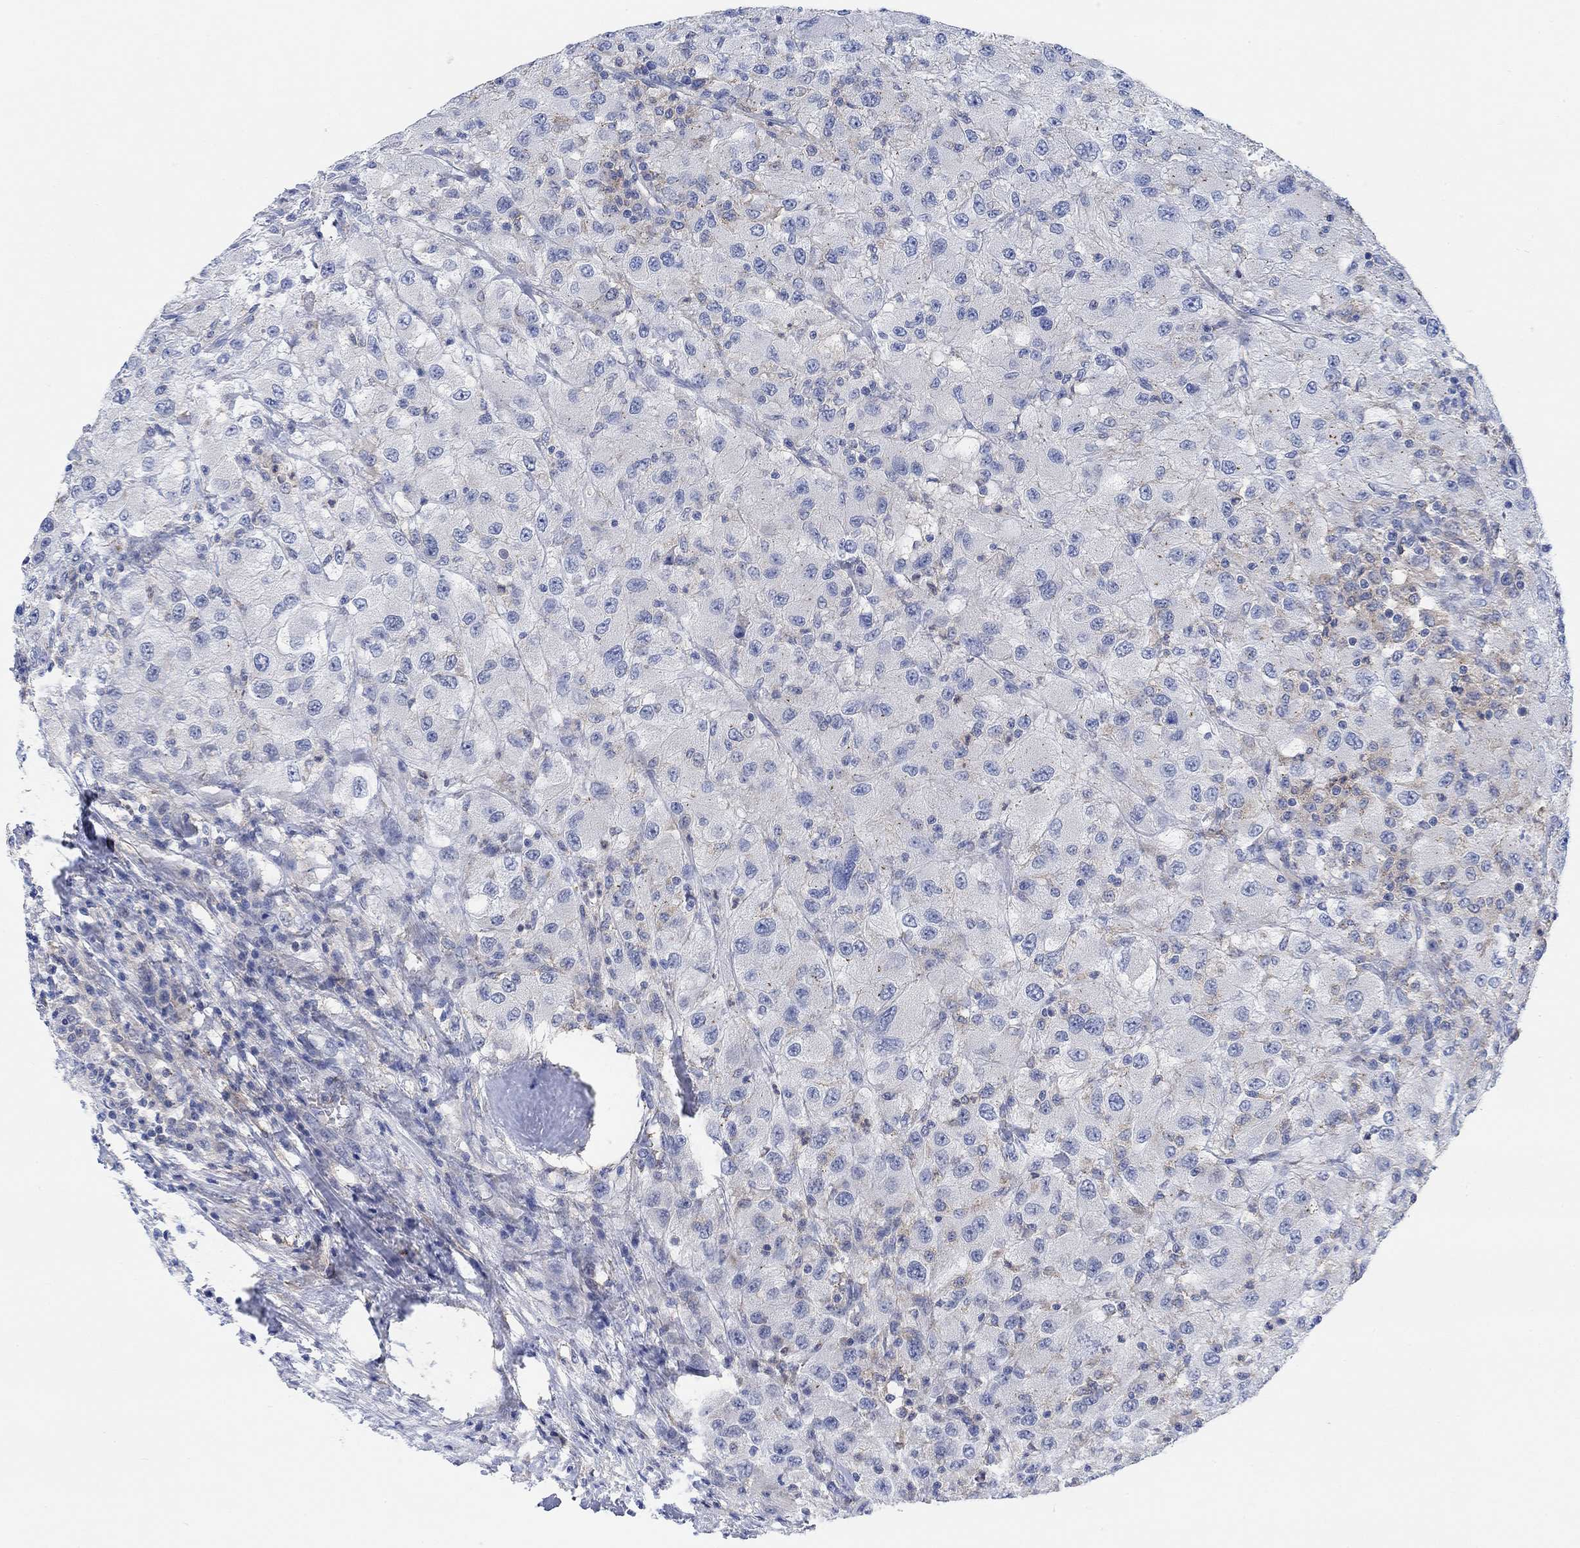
{"staining": {"intensity": "negative", "quantity": "none", "location": "none"}, "tissue": "renal cancer", "cell_type": "Tumor cells", "image_type": "cancer", "snomed": [{"axis": "morphology", "description": "Adenocarcinoma, NOS"}, {"axis": "topography", "description": "Kidney"}], "caption": "Immunohistochemistry (IHC) of human renal cancer (adenocarcinoma) exhibits no staining in tumor cells.", "gene": "PMFBP1", "patient": {"sex": "female", "age": 67}}